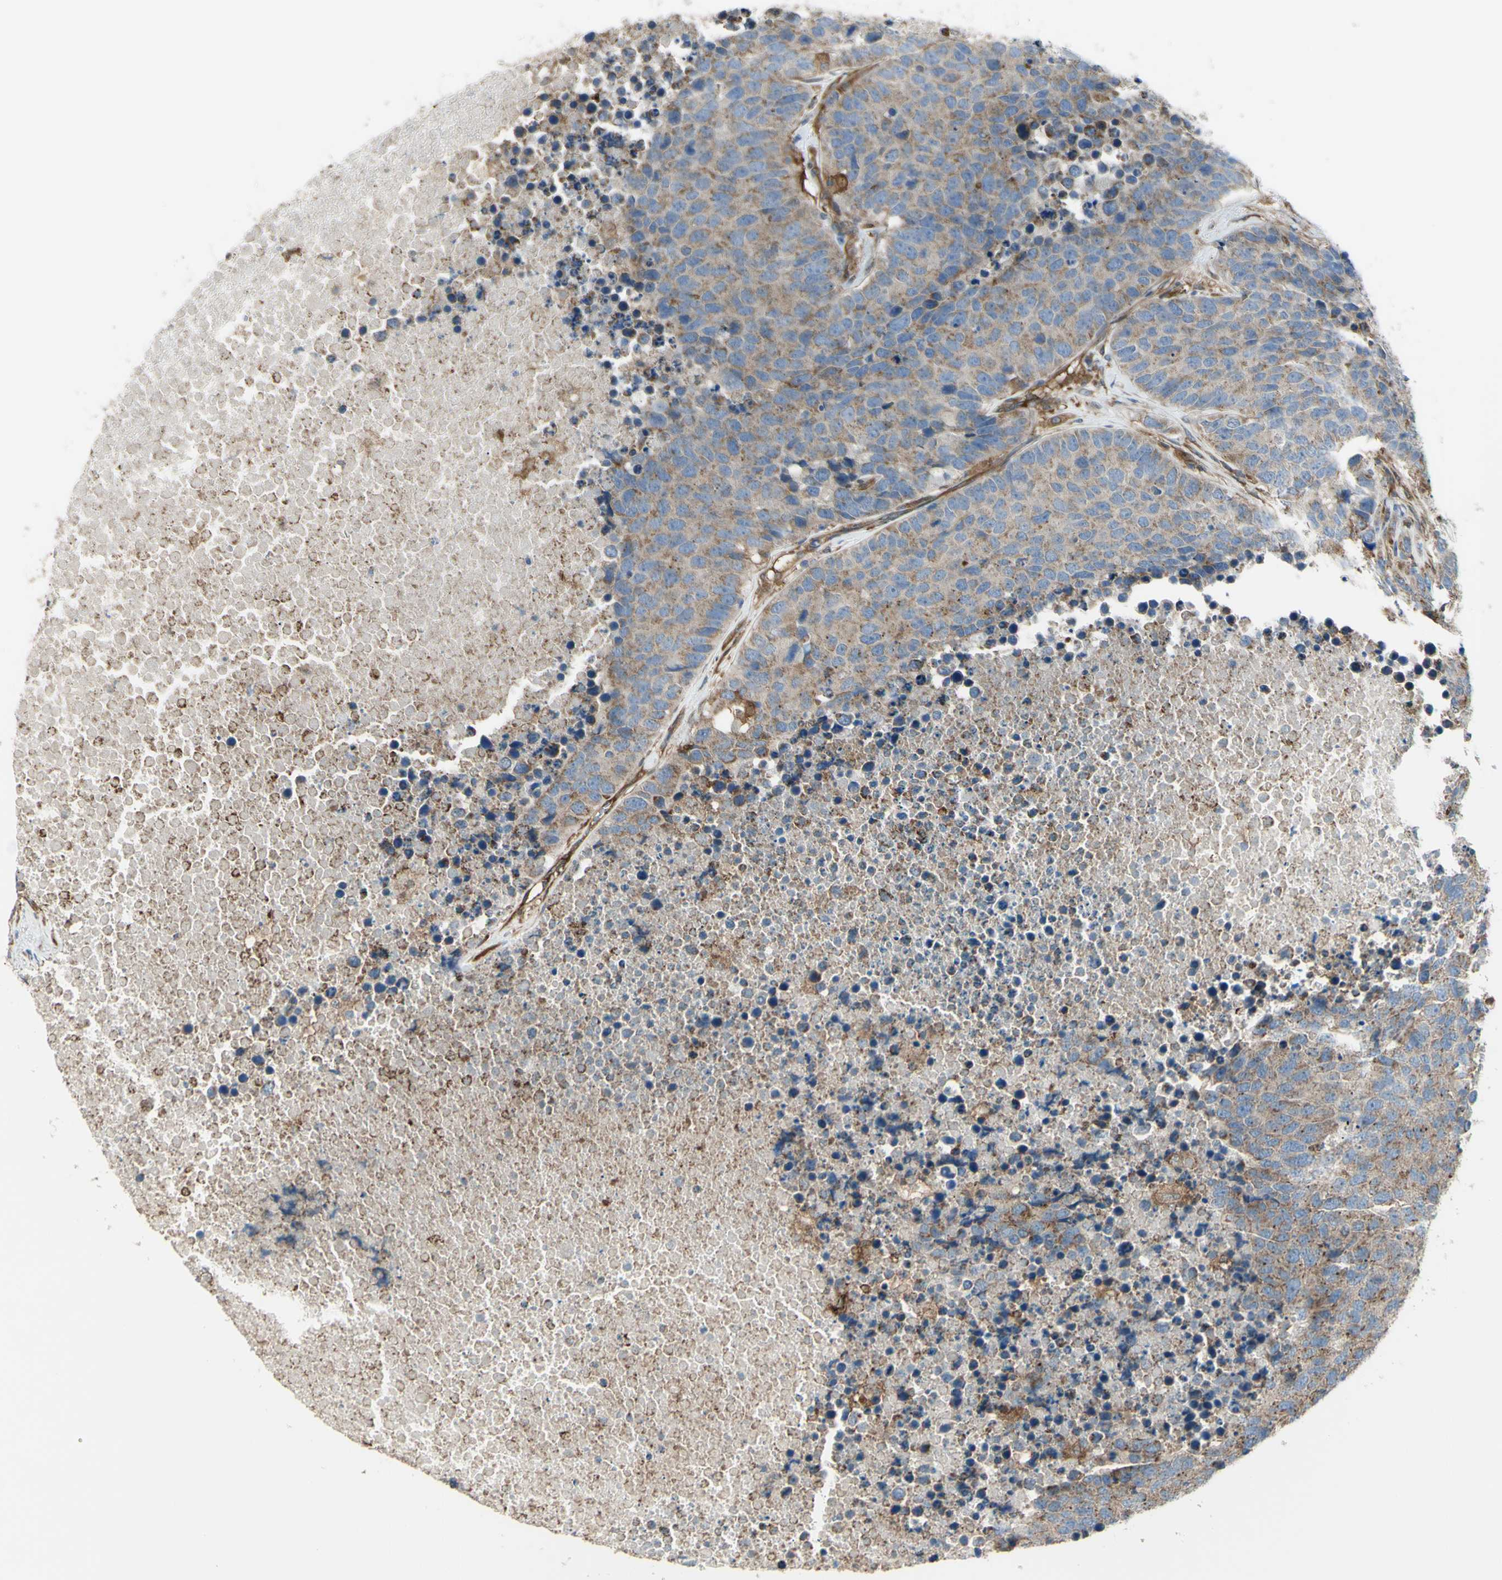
{"staining": {"intensity": "moderate", "quantity": ">75%", "location": "cytoplasmic/membranous"}, "tissue": "carcinoid", "cell_type": "Tumor cells", "image_type": "cancer", "snomed": [{"axis": "morphology", "description": "Carcinoid, malignant, NOS"}, {"axis": "topography", "description": "Lung"}], "caption": "Malignant carcinoid stained with DAB (3,3'-diaminobenzidine) immunohistochemistry (IHC) exhibits medium levels of moderate cytoplasmic/membranous positivity in about >75% of tumor cells. Nuclei are stained in blue.", "gene": "IGSF9B", "patient": {"sex": "male", "age": 60}}